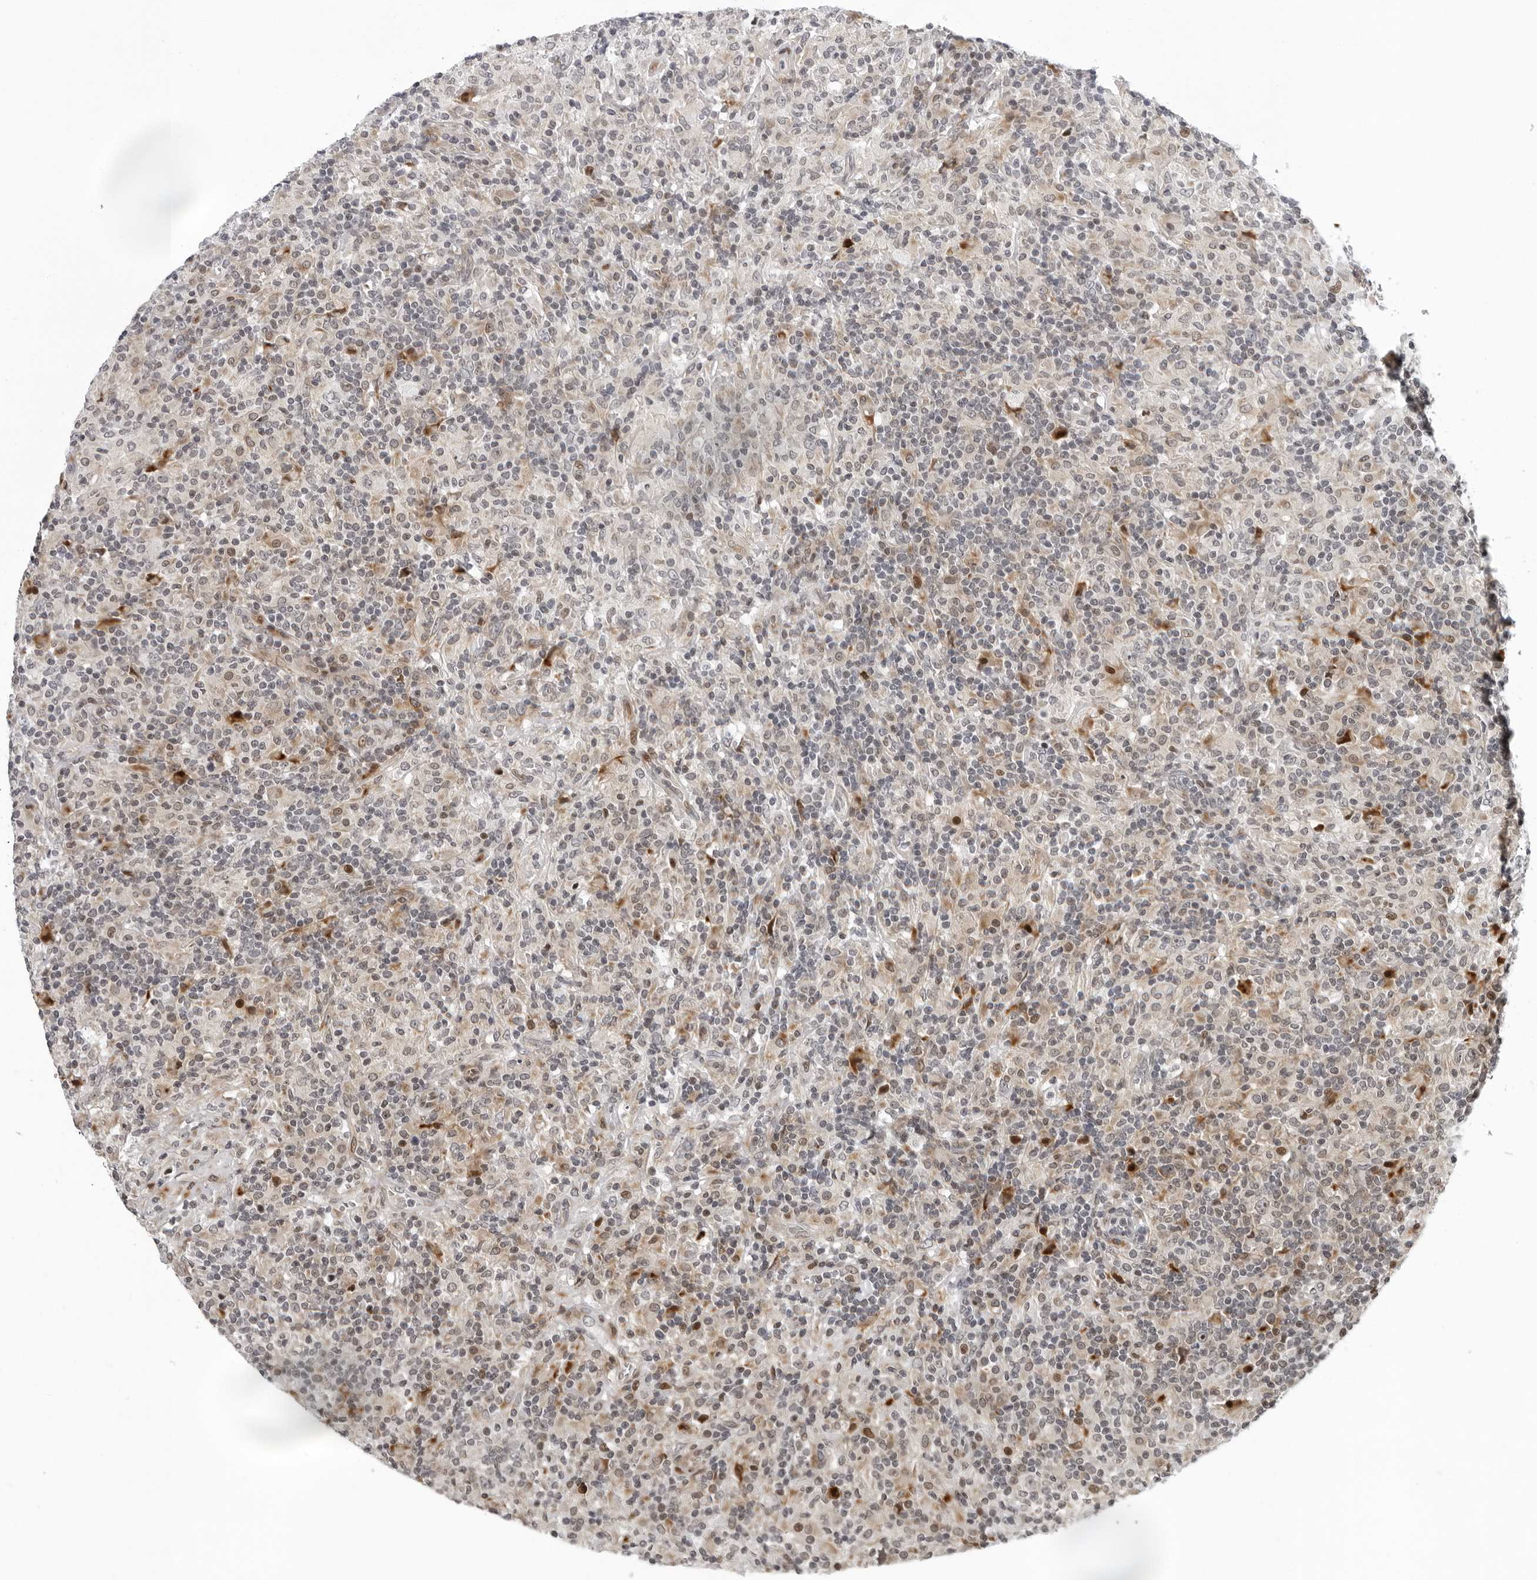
{"staining": {"intensity": "negative", "quantity": "none", "location": "none"}, "tissue": "lymphoma", "cell_type": "Tumor cells", "image_type": "cancer", "snomed": [{"axis": "morphology", "description": "Hodgkin's disease, NOS"}, {"axis": "topography", "description": "Lymph node"}], "caption": "The immunohistochemistry histopathology image has no significant positivity in tumor cells of lymphoma tissue.", "gene": "PIP4K2C", "patient": {"sex": "male", "age": 70}}